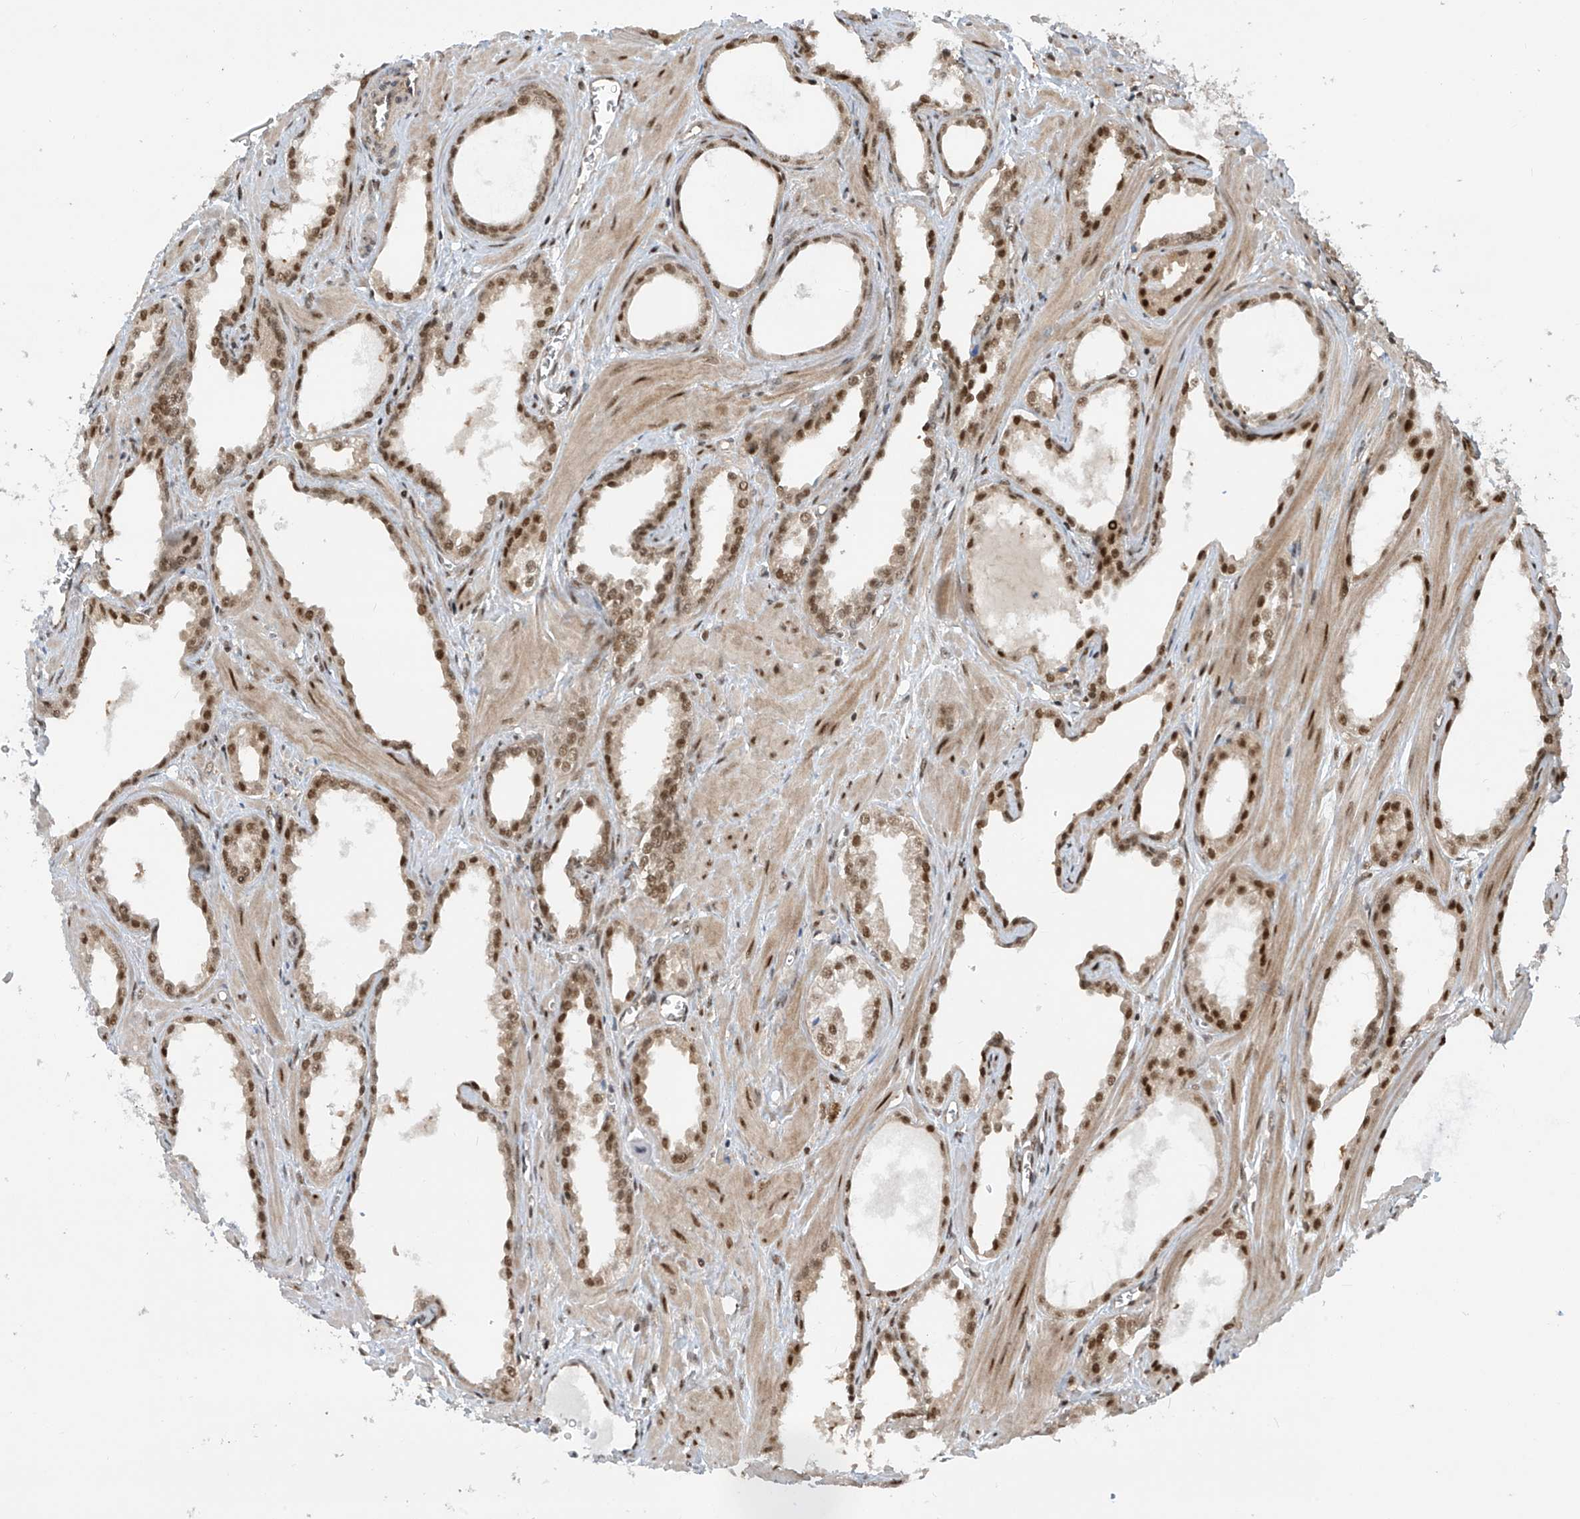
{"staining": {"intensity": "strong", "quantity": ">75%", "location": "nuclear"}, "tissue": "prostate cancer", "cell_type": "Tumor cells", "image_type": "cancer", "snomed": [{"axis": "morphology", "description": "Adenocarcinoma, Low grade"}, {"axis": "topography", "description": "Prostate"}], "caption": "High-power microscopy captured an immunohistochemistry micrograph of prostate cancer (low-grade adenocarcinoma), revealing strong nuclear expression in approximately >75% of tumor cells.", "gene": "LAGE3", "patient": {"sex": "male", "age": 67}}